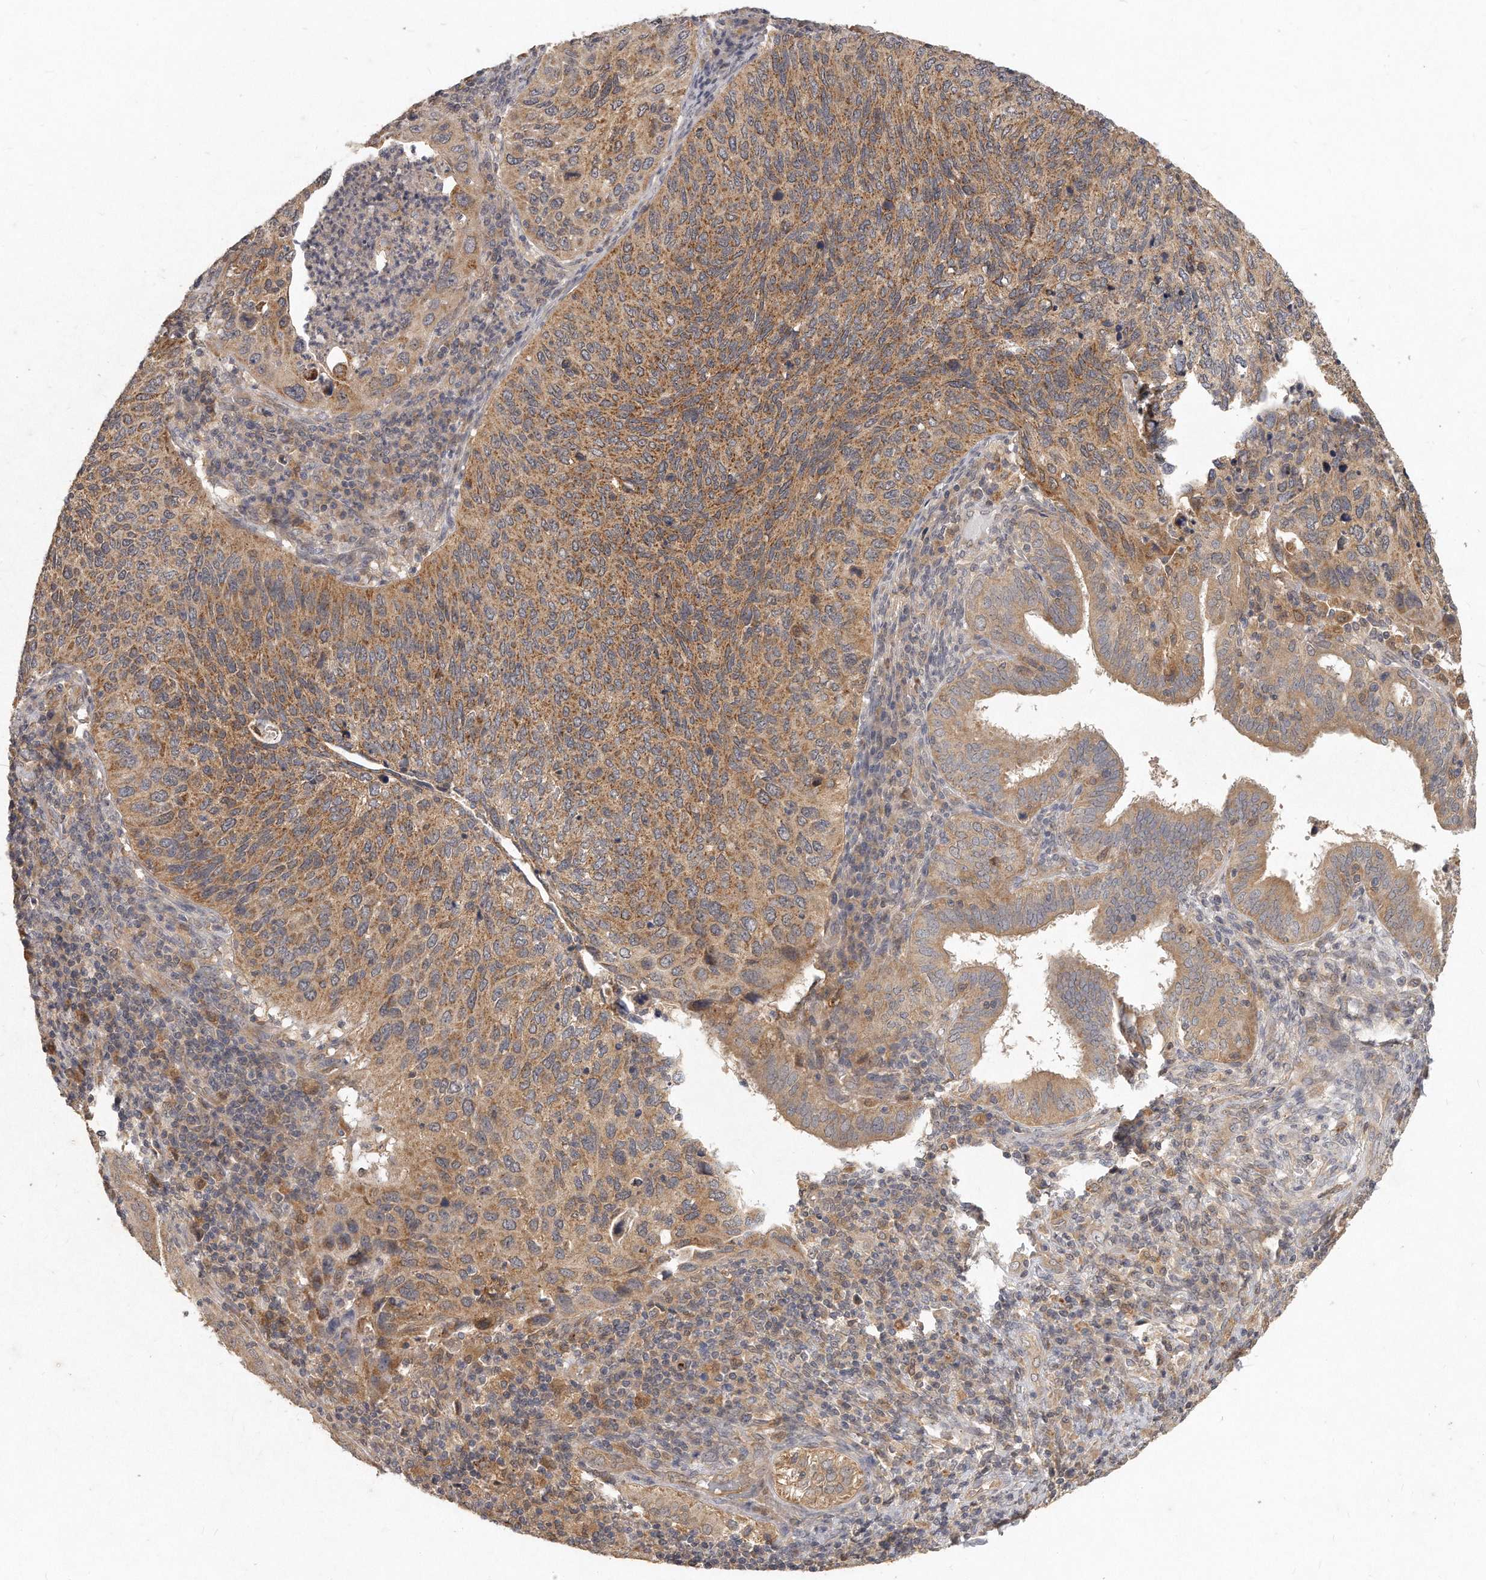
{"staining": {"intensity": "moderate", "quantity": ">75%", "location": "cytoplasmic/membranous"}, "tissue": "cervical cancer", "cell_type": "Tumor cells", "image_type": "cancer", "snomed": [{"axis": "morphology", "description": "Squamous cell carcinoma, NOS"}, {"axis": "topography", "description": "Cervix"}], "caption": "Cervical cancer (squamous cell carcinoma) was stained to show a protein in brown. There is medium levels of moderate cytoplasmic/membranous expression in about >75% of tumor cells. The staining was performed using DAB (3,3'-diaminobenzidine) to visualize the protein expression in brown, while the nuclei were stained in blue with hematoxylin (Magnification: 20x).", "gene": "LGALS8", "patient": {"sex": "female", "age": 38}}